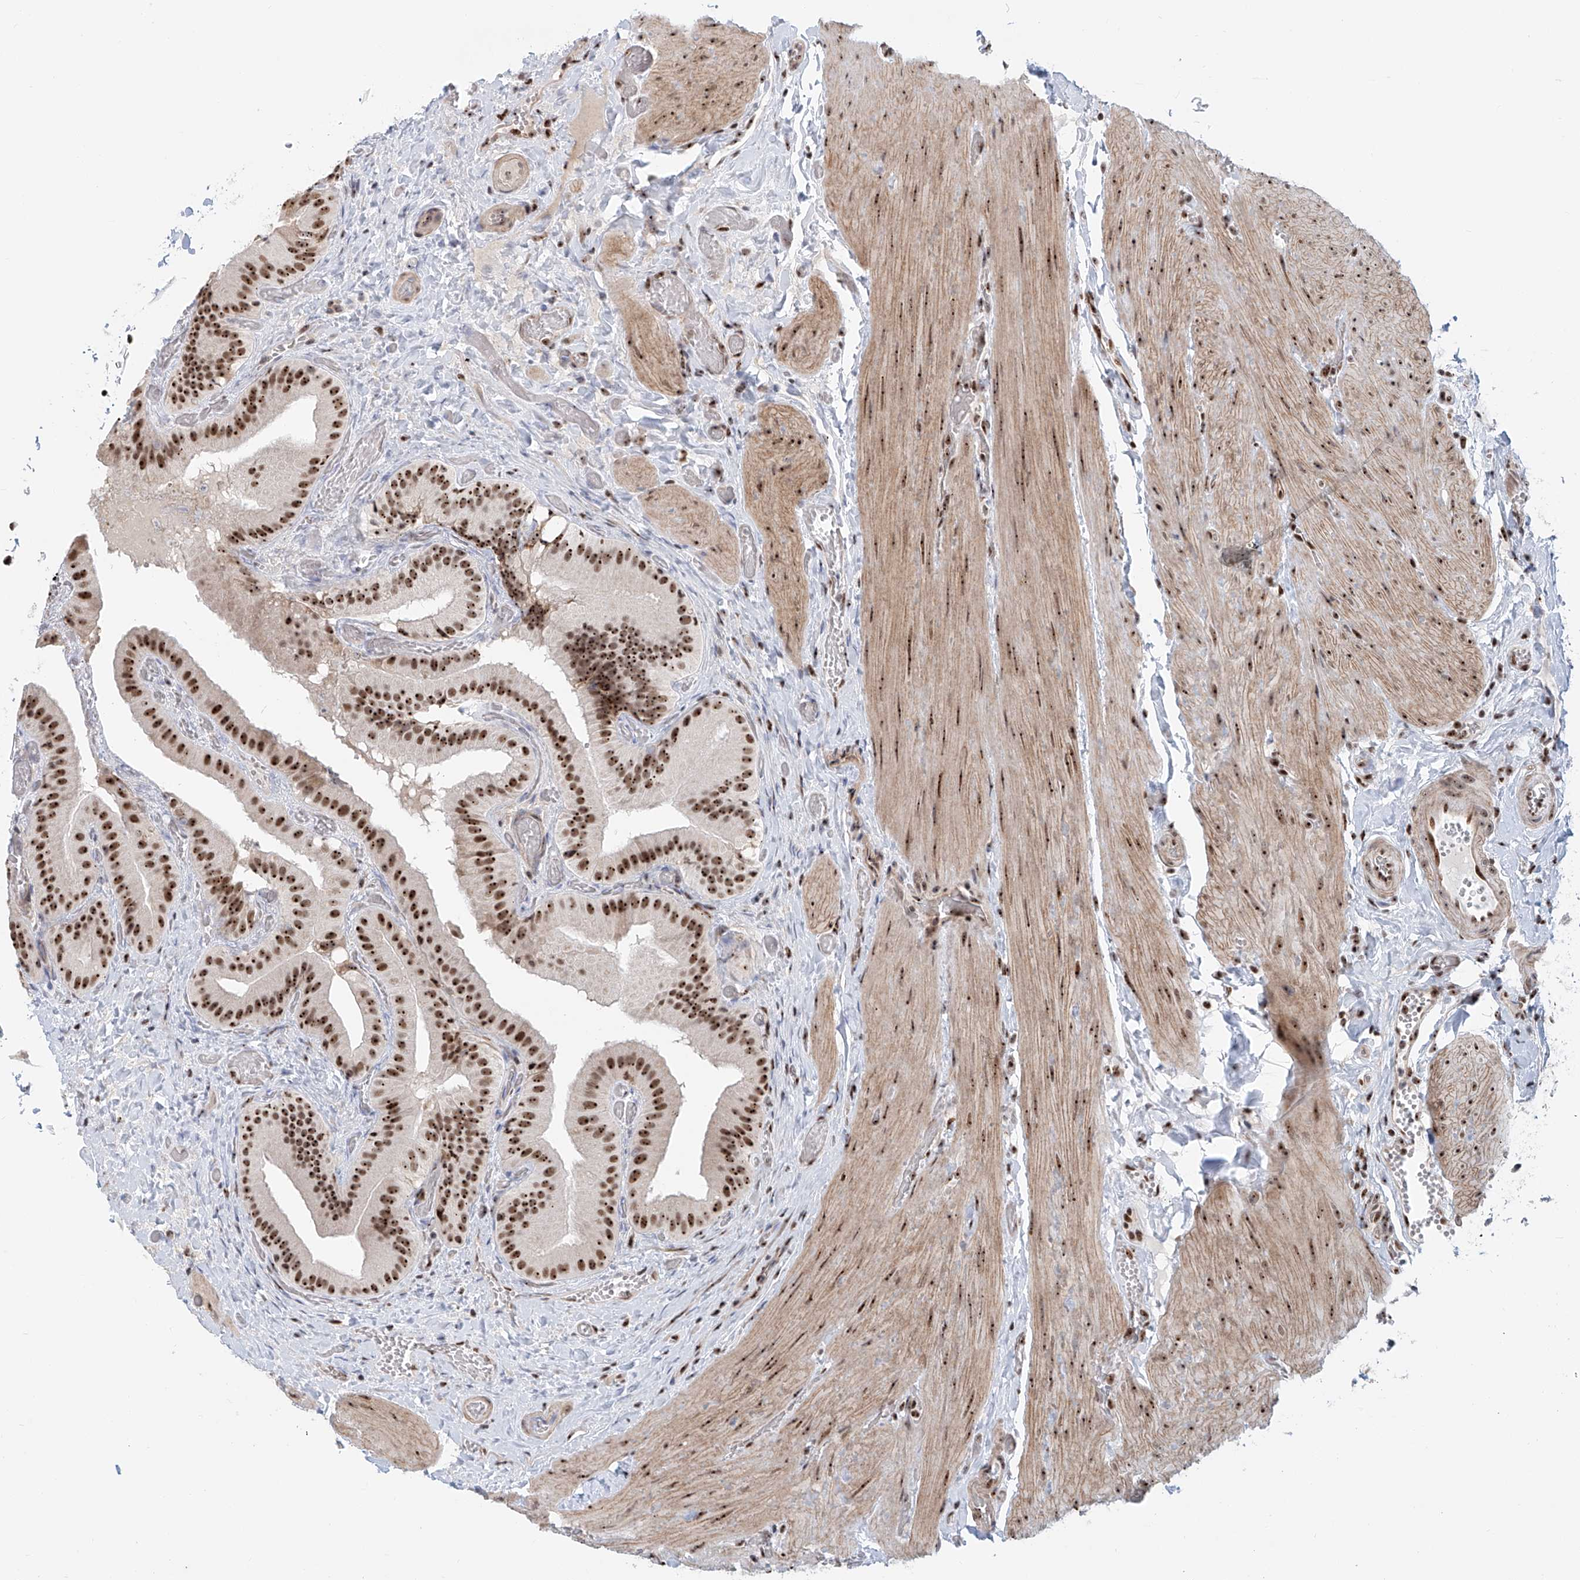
{"staining": {"intensity": "strong", "quantity": ">75%", "location": "nuclear"}, "tissue": "gallbladder", "cell_type": "Glandular cells", "image_type": "normal", "snomed": [{"axis": "morphology", "description": "Normal tissue, NOS"}, {"axis": "topography", "description": "Gallbladder"}], "caption": "IHC micrograph of unremarkable gallbladder: human gallbladder stained using IHC reveals high levels of strong protein expression localized specifically in the nuclear of glandular cells, appearing as a nuclear brown color.", "gene": "PRUNE2", "patient": {"sex": "female", "age": 64}}